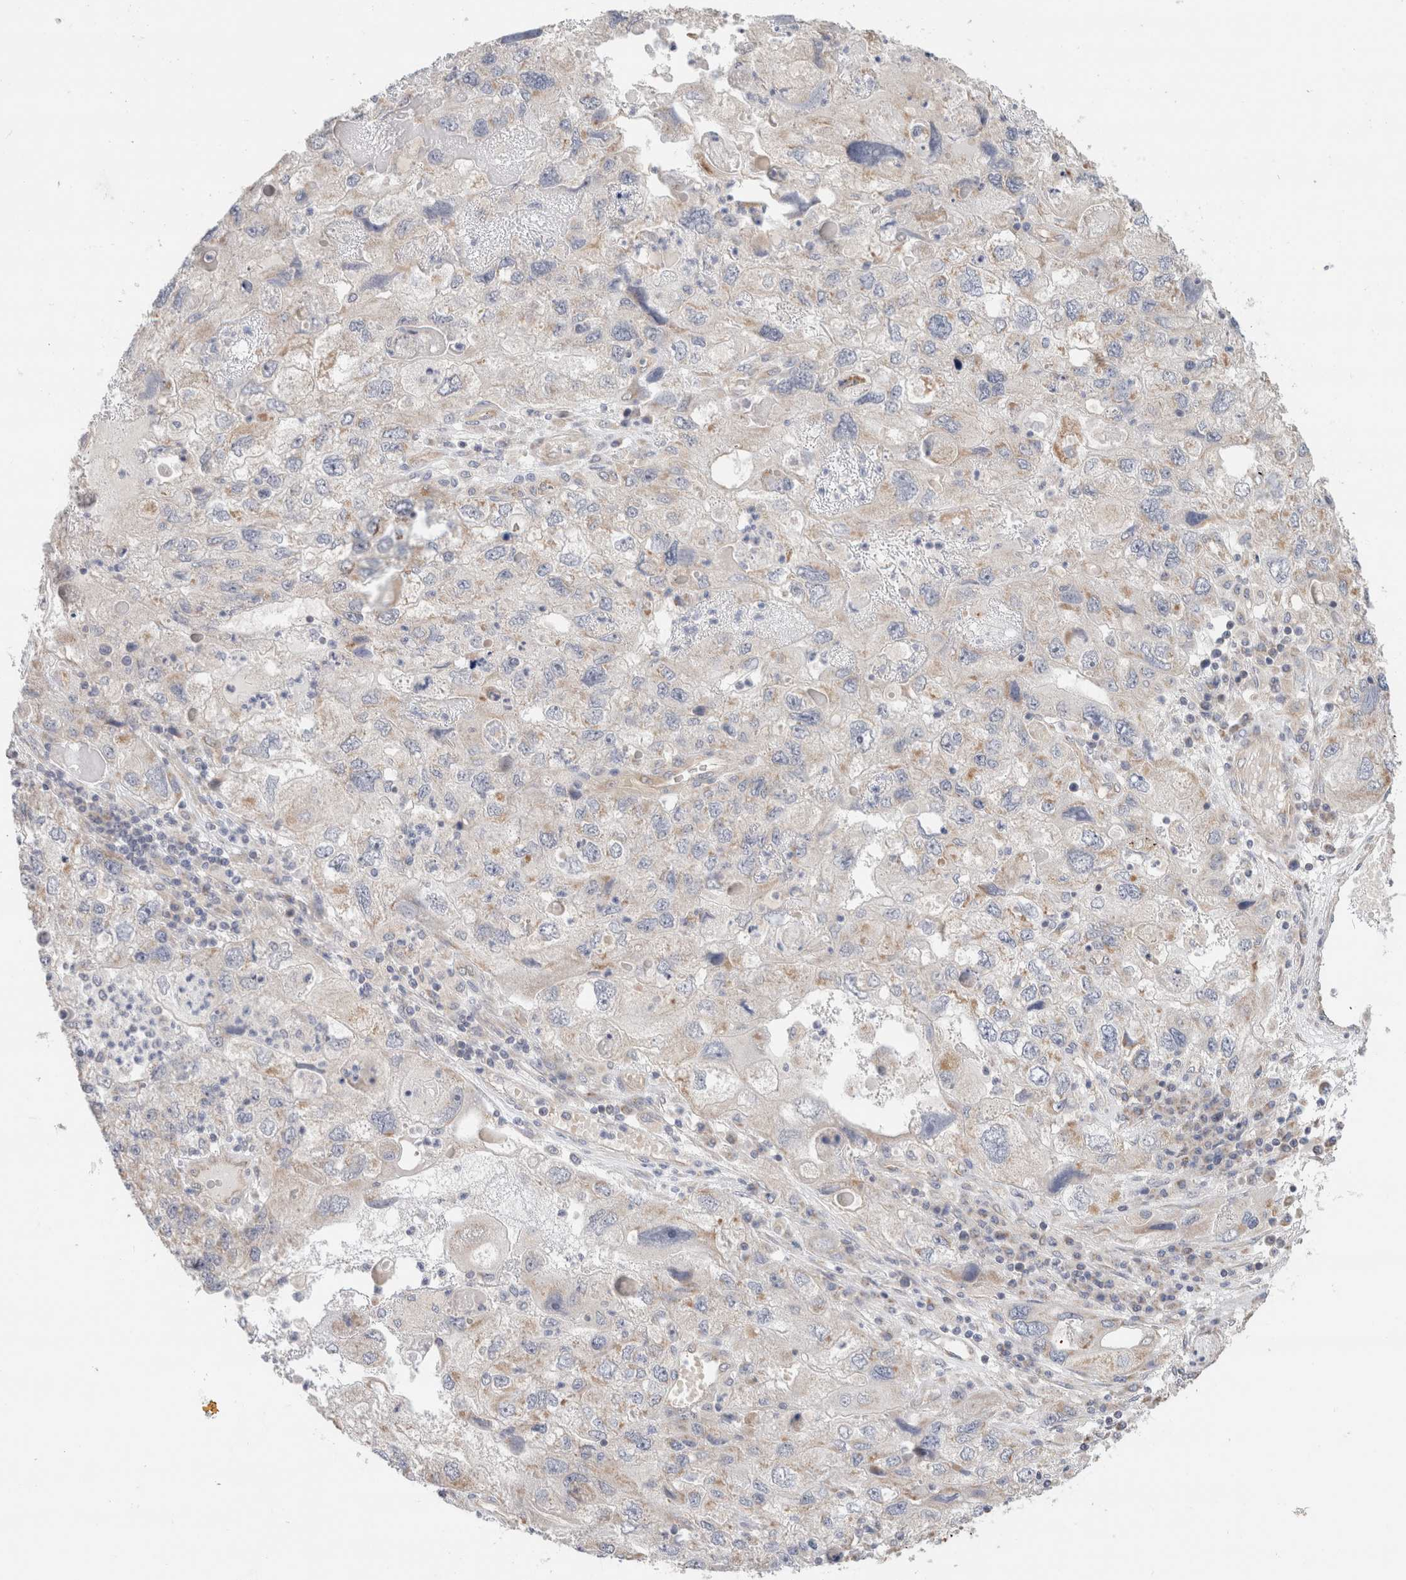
{"staining": {"intensity": "weak", "quantity": "<25%", "location": "cytoplasmic/membranous"}, "tissue": "endometrial cancer", "cell_type": "Tumor cells", "image_type": "cancer", "snomed": [{"axis": "morphology", "description": "Adenocarcinoma, NOS"}, {"axis": "topography", "description": "Endometrium"}], "caption": "Tumor cells show no significant expression in endometrial cancer (adenocarcinoma).", "gene": "CA13", "patient": {"sex": "female", "age": 49}}